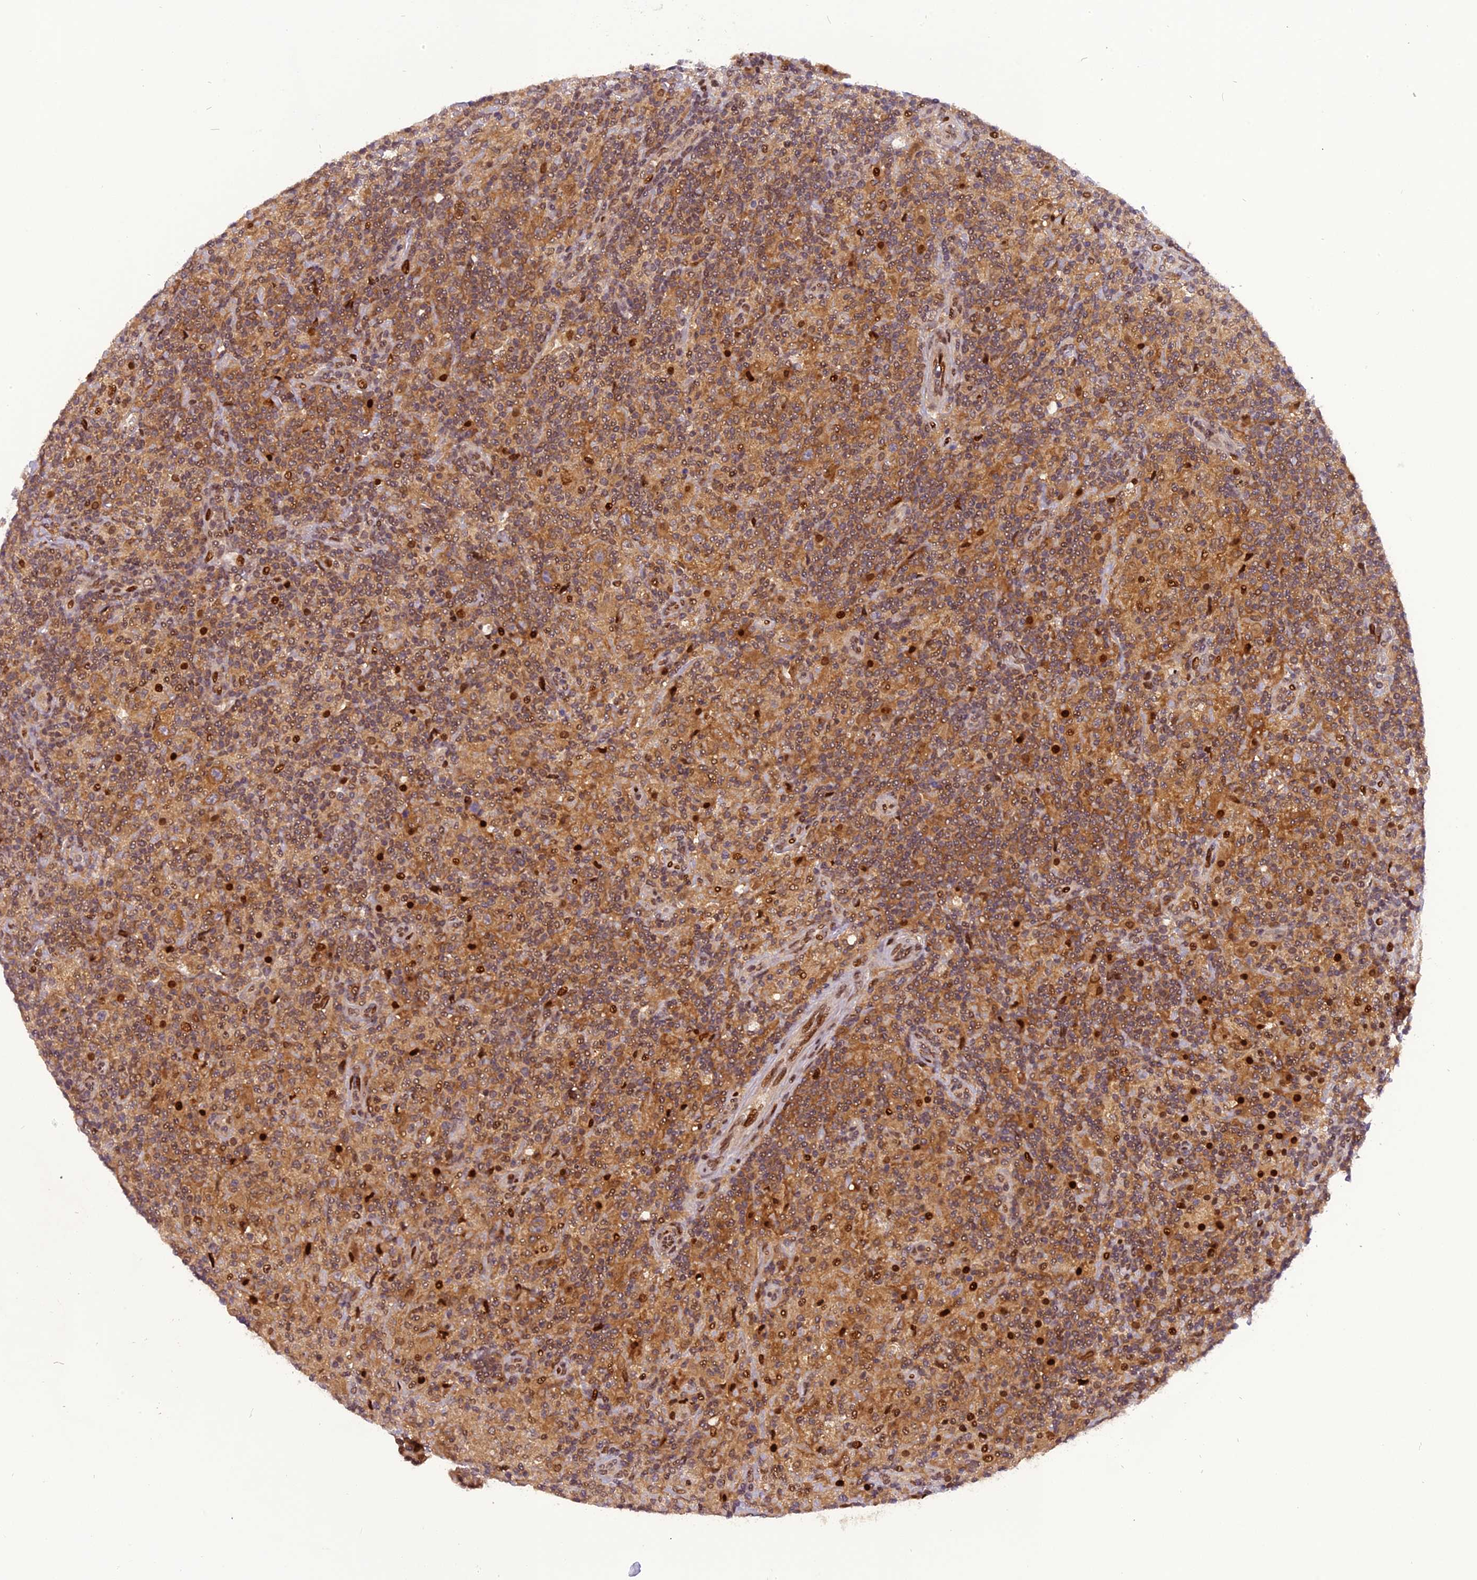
{"staining": {"intensity": "moderate", "quantity": ">75%", "location": "cytoplasmic/membranous"}, "tissue": "lymphoma", "cell_type": "Tumor cells", "image_type": "cancer", "snomed": [{"axis": "morphology", "description": "Hodgkin's disease, NOS"}, {"axis": "topography", "description": "Lymph node"}], "caption": "This image exhibits IHC staining of human lymphoma, with medium moderate cytoplasmic/membranous expression in about >75% of tumor cells.", "gene": "RABGGTA", "patient": {"sex": "male", "age": 70}}